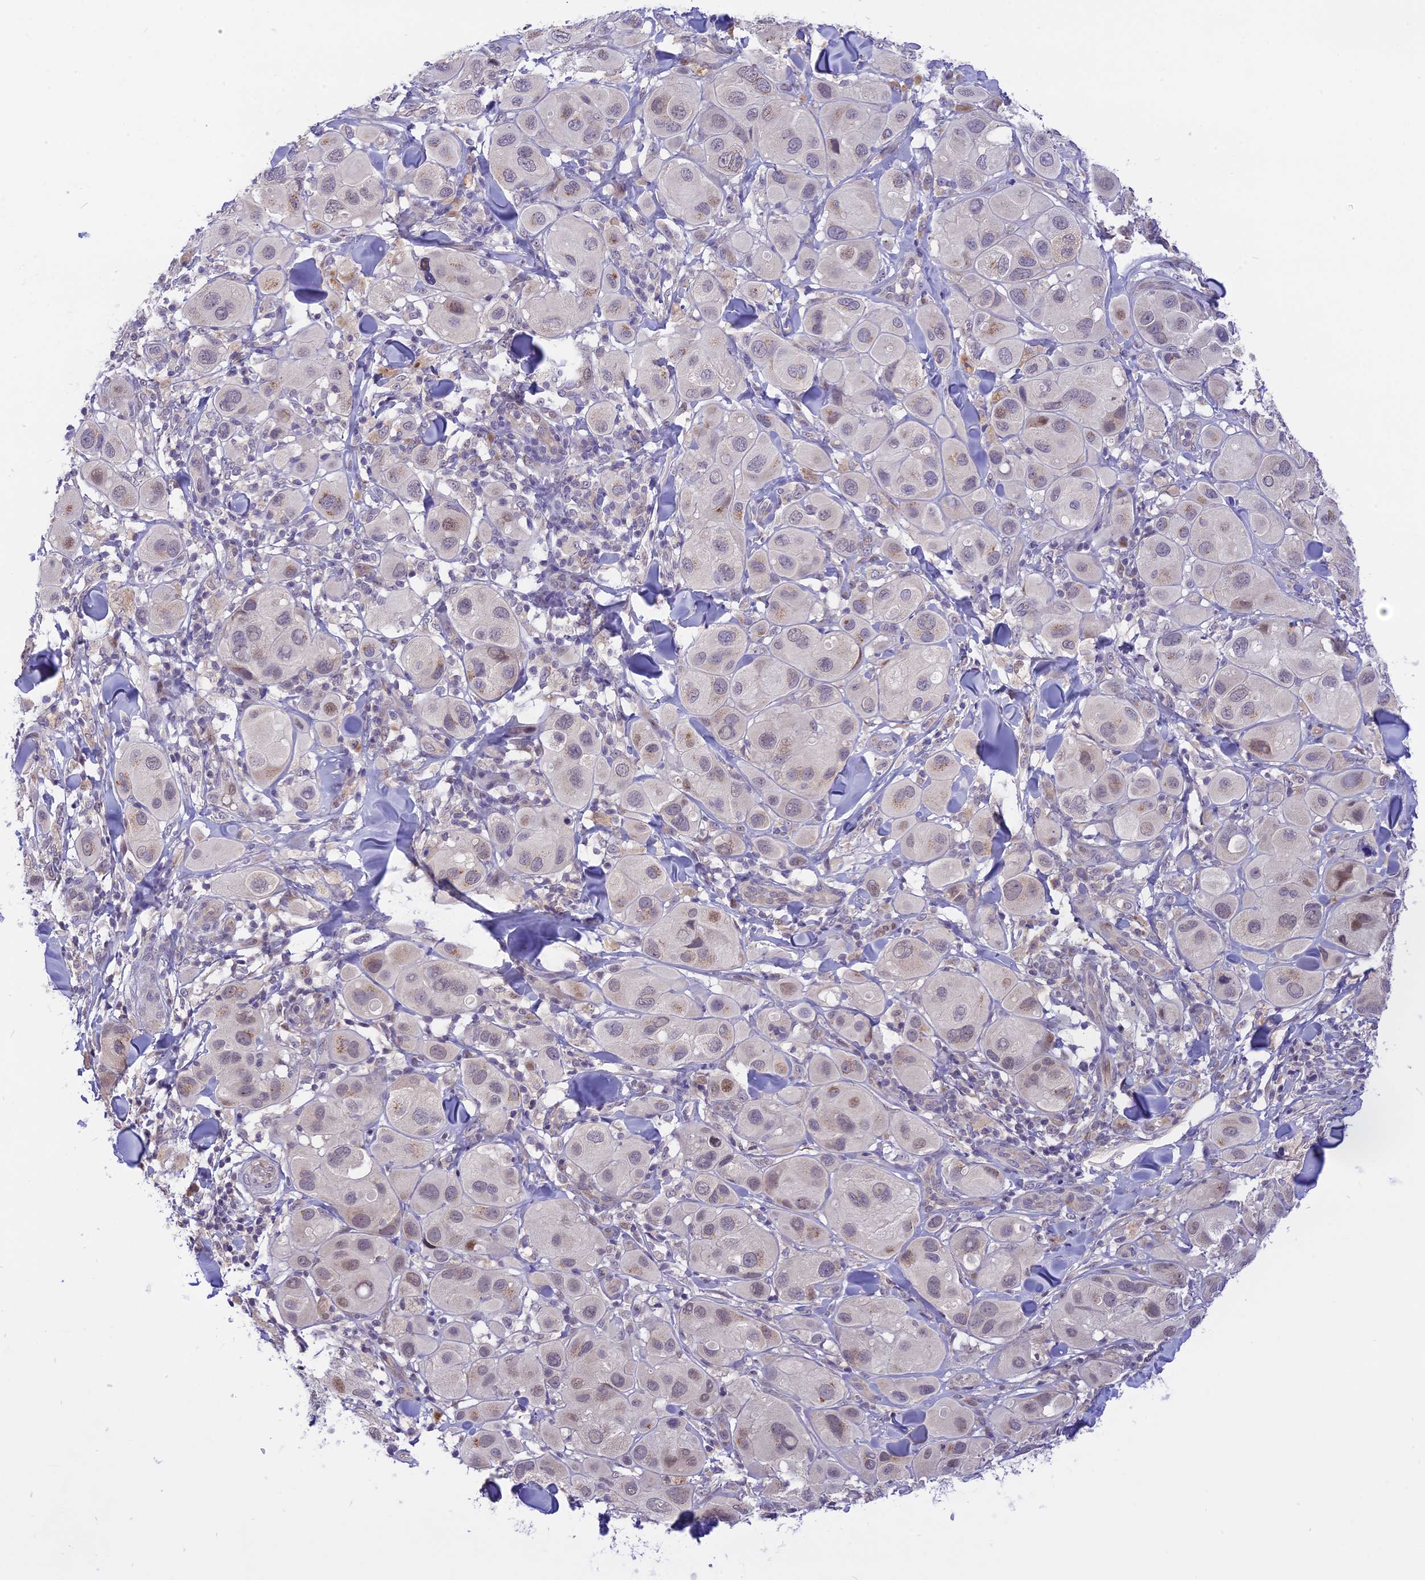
{"staining": {"intensity": "weak", "quantity": "<25%", "location": "cytoplasmic/membranous,nuclear"}, "tissue": "melanoma", "cell_type": "Tumor cells", "image_type": "cancer", "snomed": [{"axis": "morphology", "description": "Malignant melanoma, Metastatic site"}, {"axis": "topography", "description": "Skin"}], "caption": "The image demonstrates no staining of tumor cells in melanoma.", "gene": "ZNF837", "patient": {"sex": "male", "age": 41}}